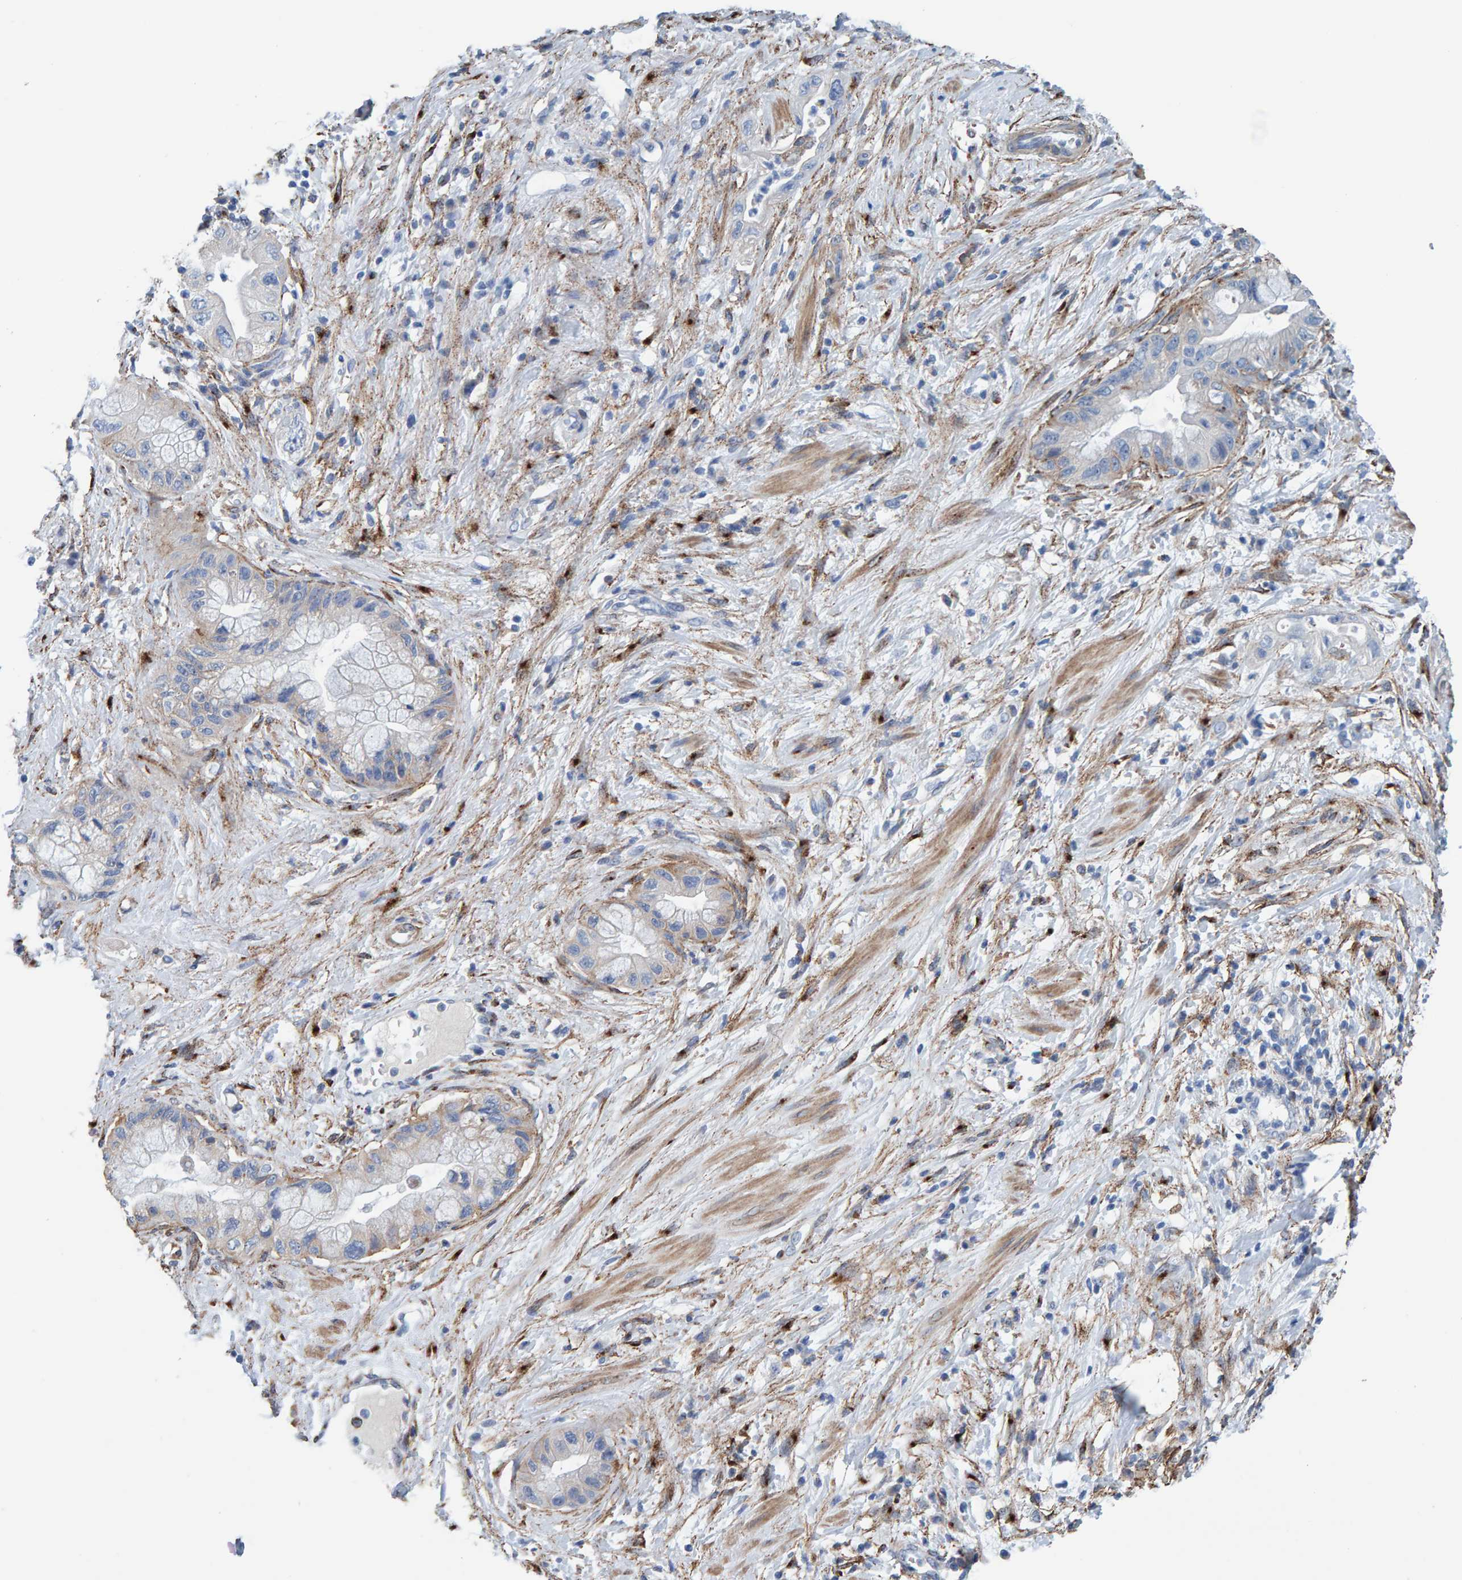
{"staining": {"intensity": "moderate", "quantity": "<25%", "location": "cytoplasmic/membranous"}, "tissue": "pancreatic cancer", "cell_type": "Tumor cells", "image_type": "cancer", "snomed": [{"axis": "morphology", "description": "Adenocarcinoma, NOS"}, {"axis": "topography", "description": "Pancreas"}], "caption": "Brown immunohistochemical staining in human pancreatic adenocarcinoma reveals moderate cytoplasmic/membranous expression in about <25% of tumor cells.", "gene": "LRP1", "patient": {"sex": "female", "age": 73}}